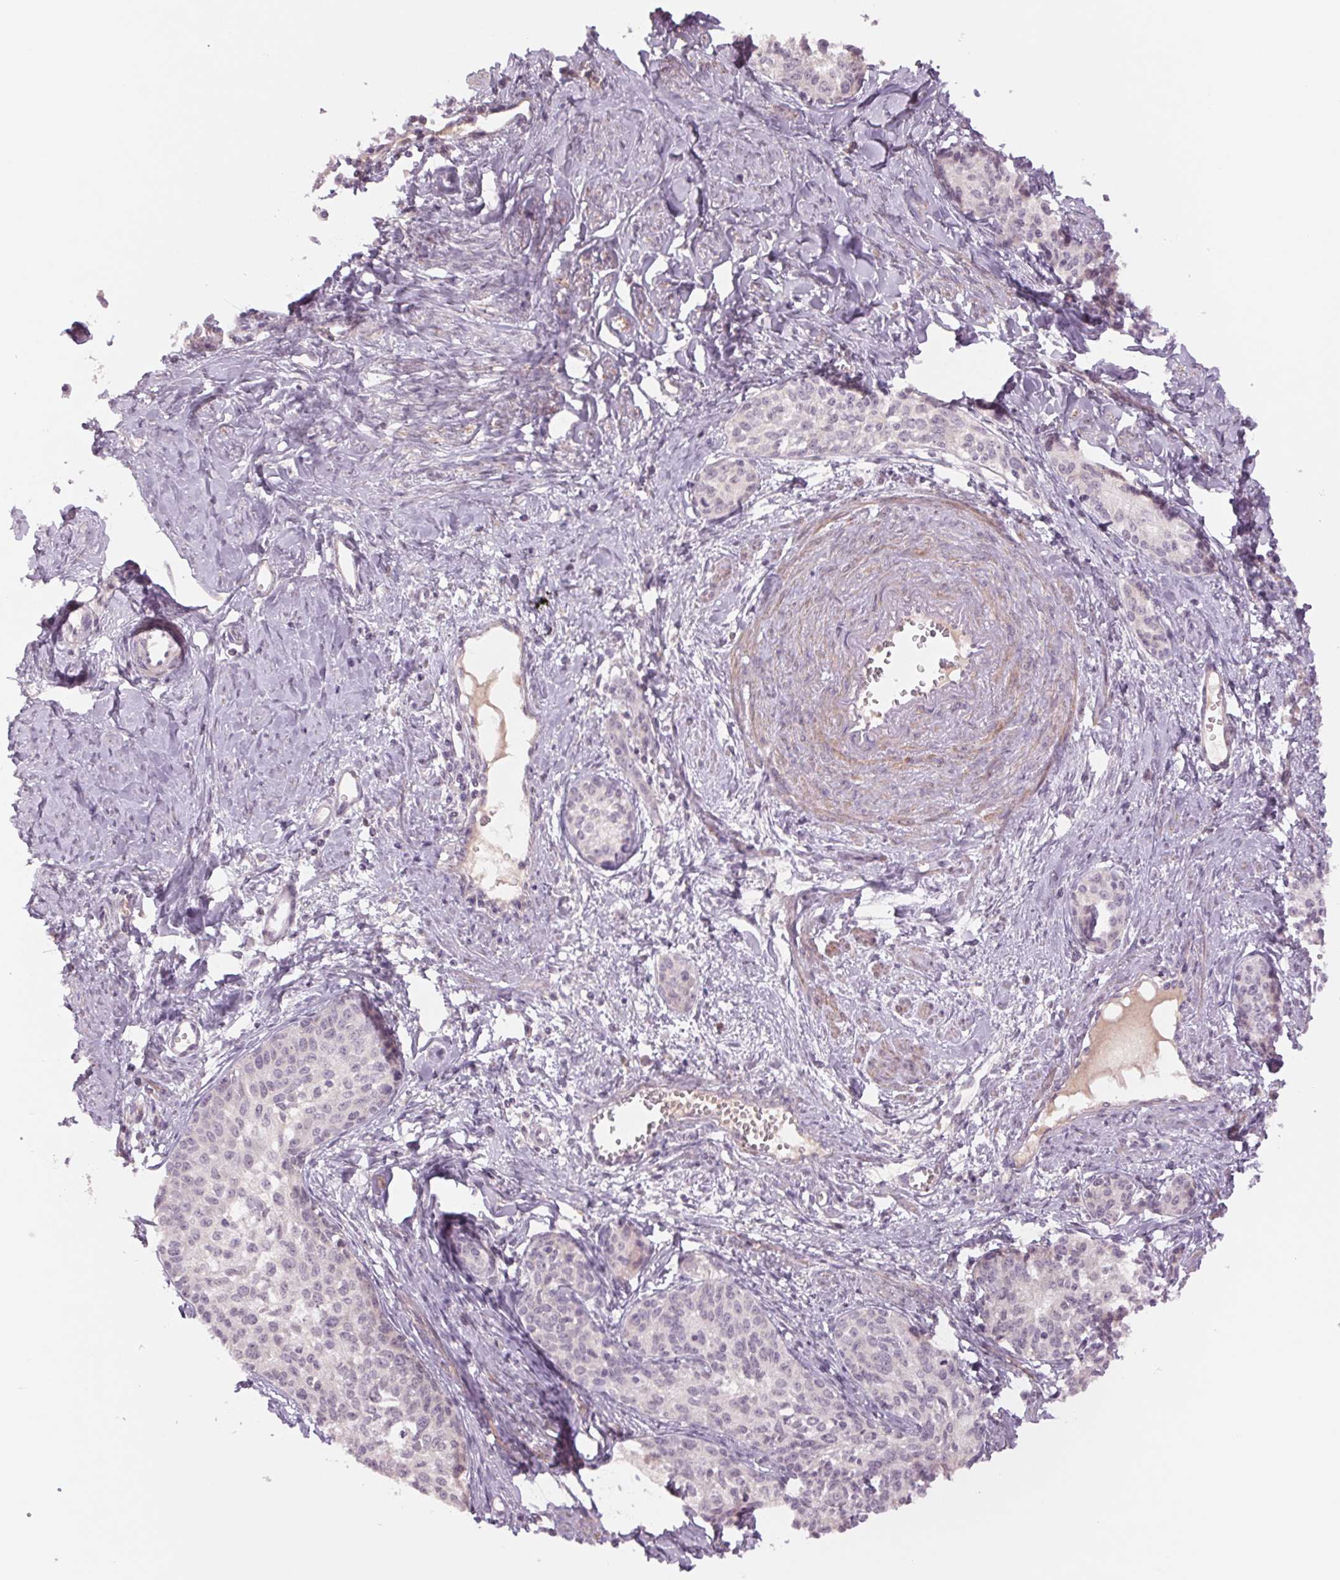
{"staining": {"intensity": "negative", "quantity": "none", "location": "none"}, "tissue": "cervical cancer", "cell_type": "Tumor cells", "image_type": "cancer", "snomed": [{"axis": "morphology", "description": "Squamous cell carcinoma, NOS"}, {"axis": "morphology", "description": "Adenocarcinoma, NOS"}, {"axis": "topography", "description": "Cervix"}], "caption": "A micrograph of human cervical adenocarcinoma is negative for staining in tumor cells.", "gene": "PPIA", "patient": {"sex": "female", "age": 52}}